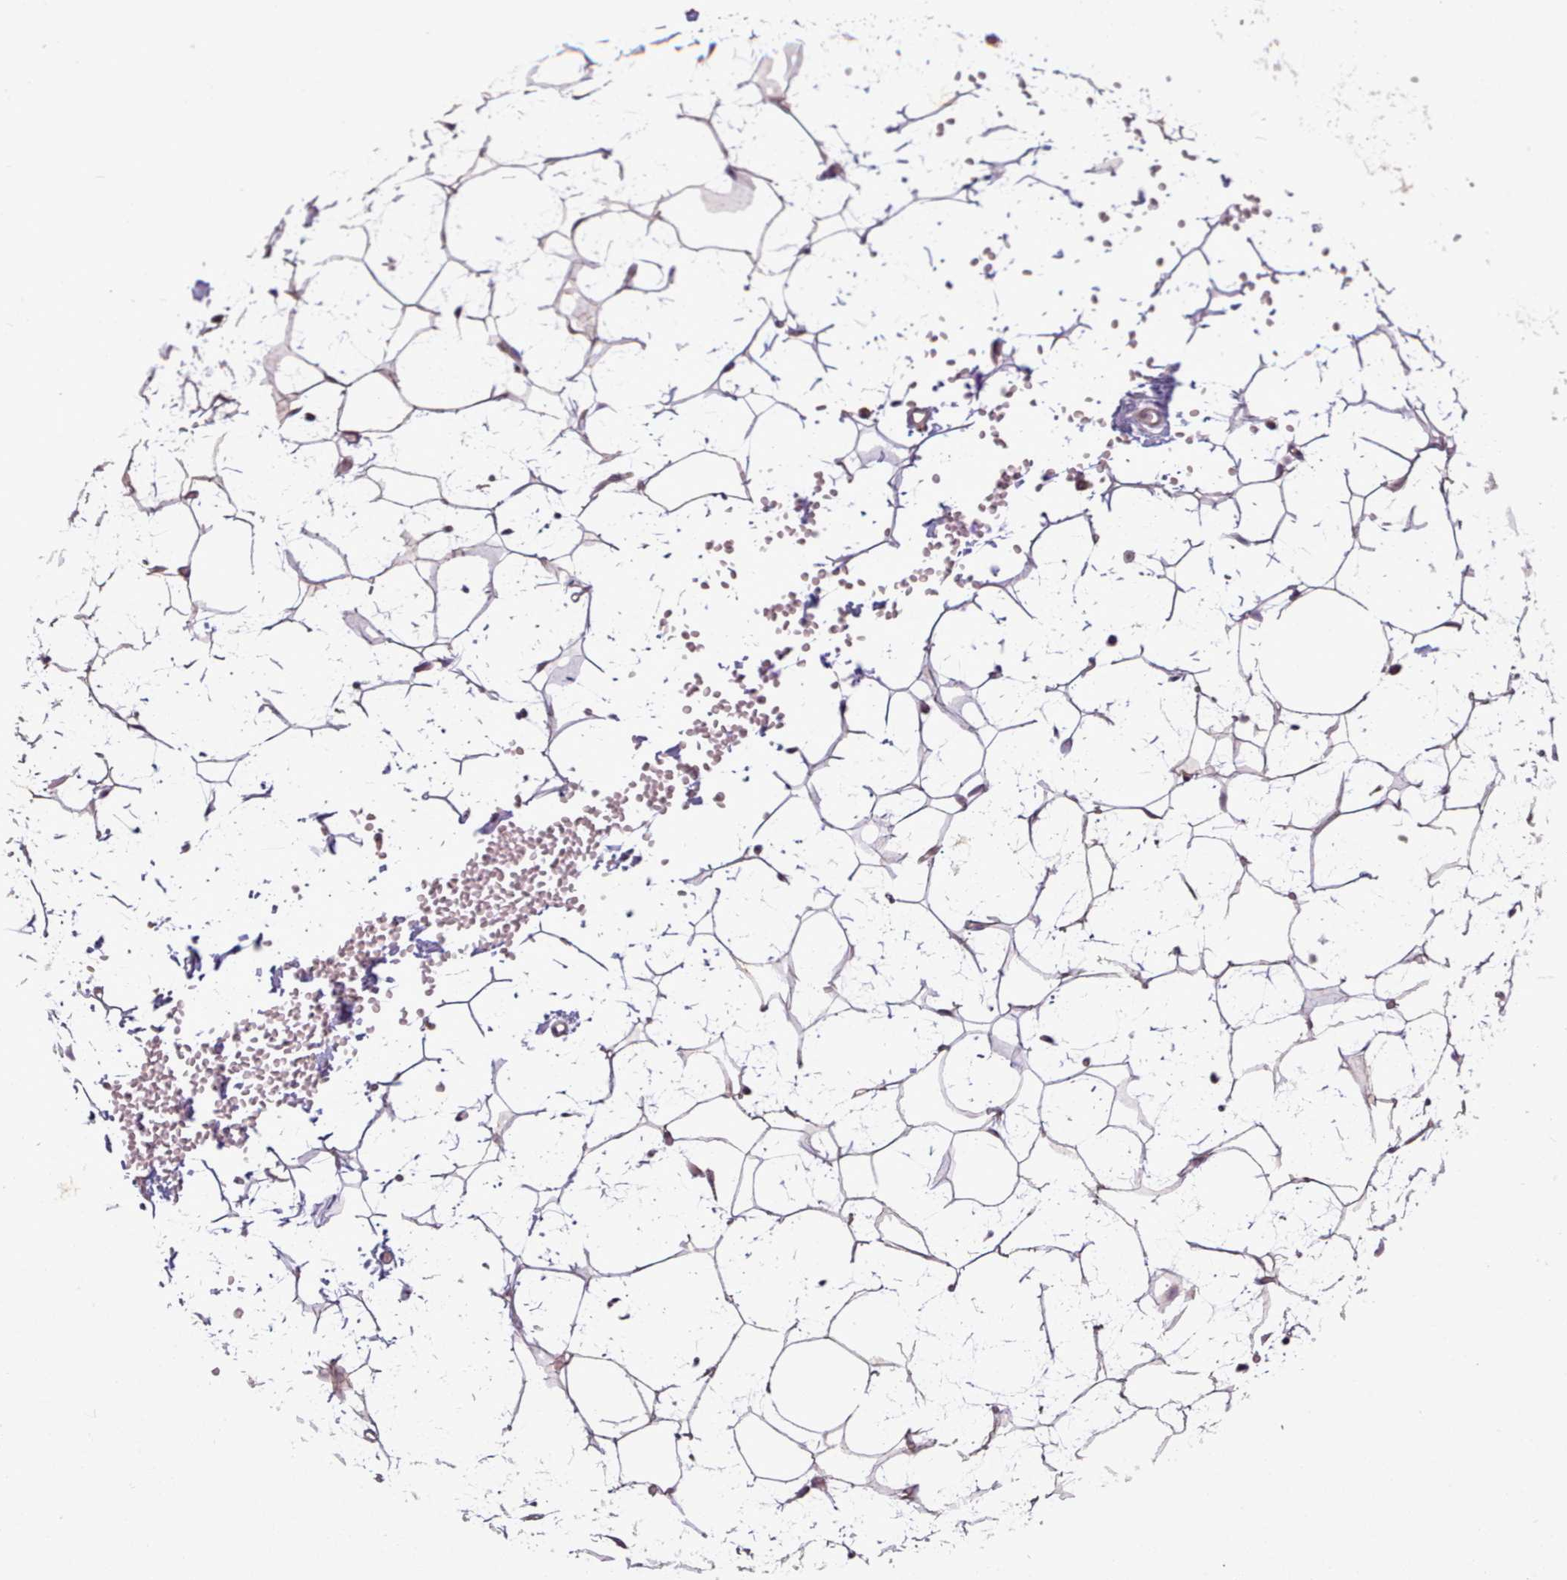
{"staining": {"intensity": "negative", "quantity": "none", "location": "none"}, "tissue": "adipose tissue", "cell_type": "Adipocytes", "image_type": "normal", "snomed": [{"axis": "morphology", "description": "Normal tissue, NOS"}, {"axis": "topography", "description": "Breast"}], "caption": "IHC micrograph of unremarkable human adipose tissue stained for a protein (brown), which reveals no expression in adipocytes. (Immunohistochemistry (ihc), brightfield microscopy, high magnification).", "gene": "NMRK1", "patient": {"sex": "female", "age": 23}}